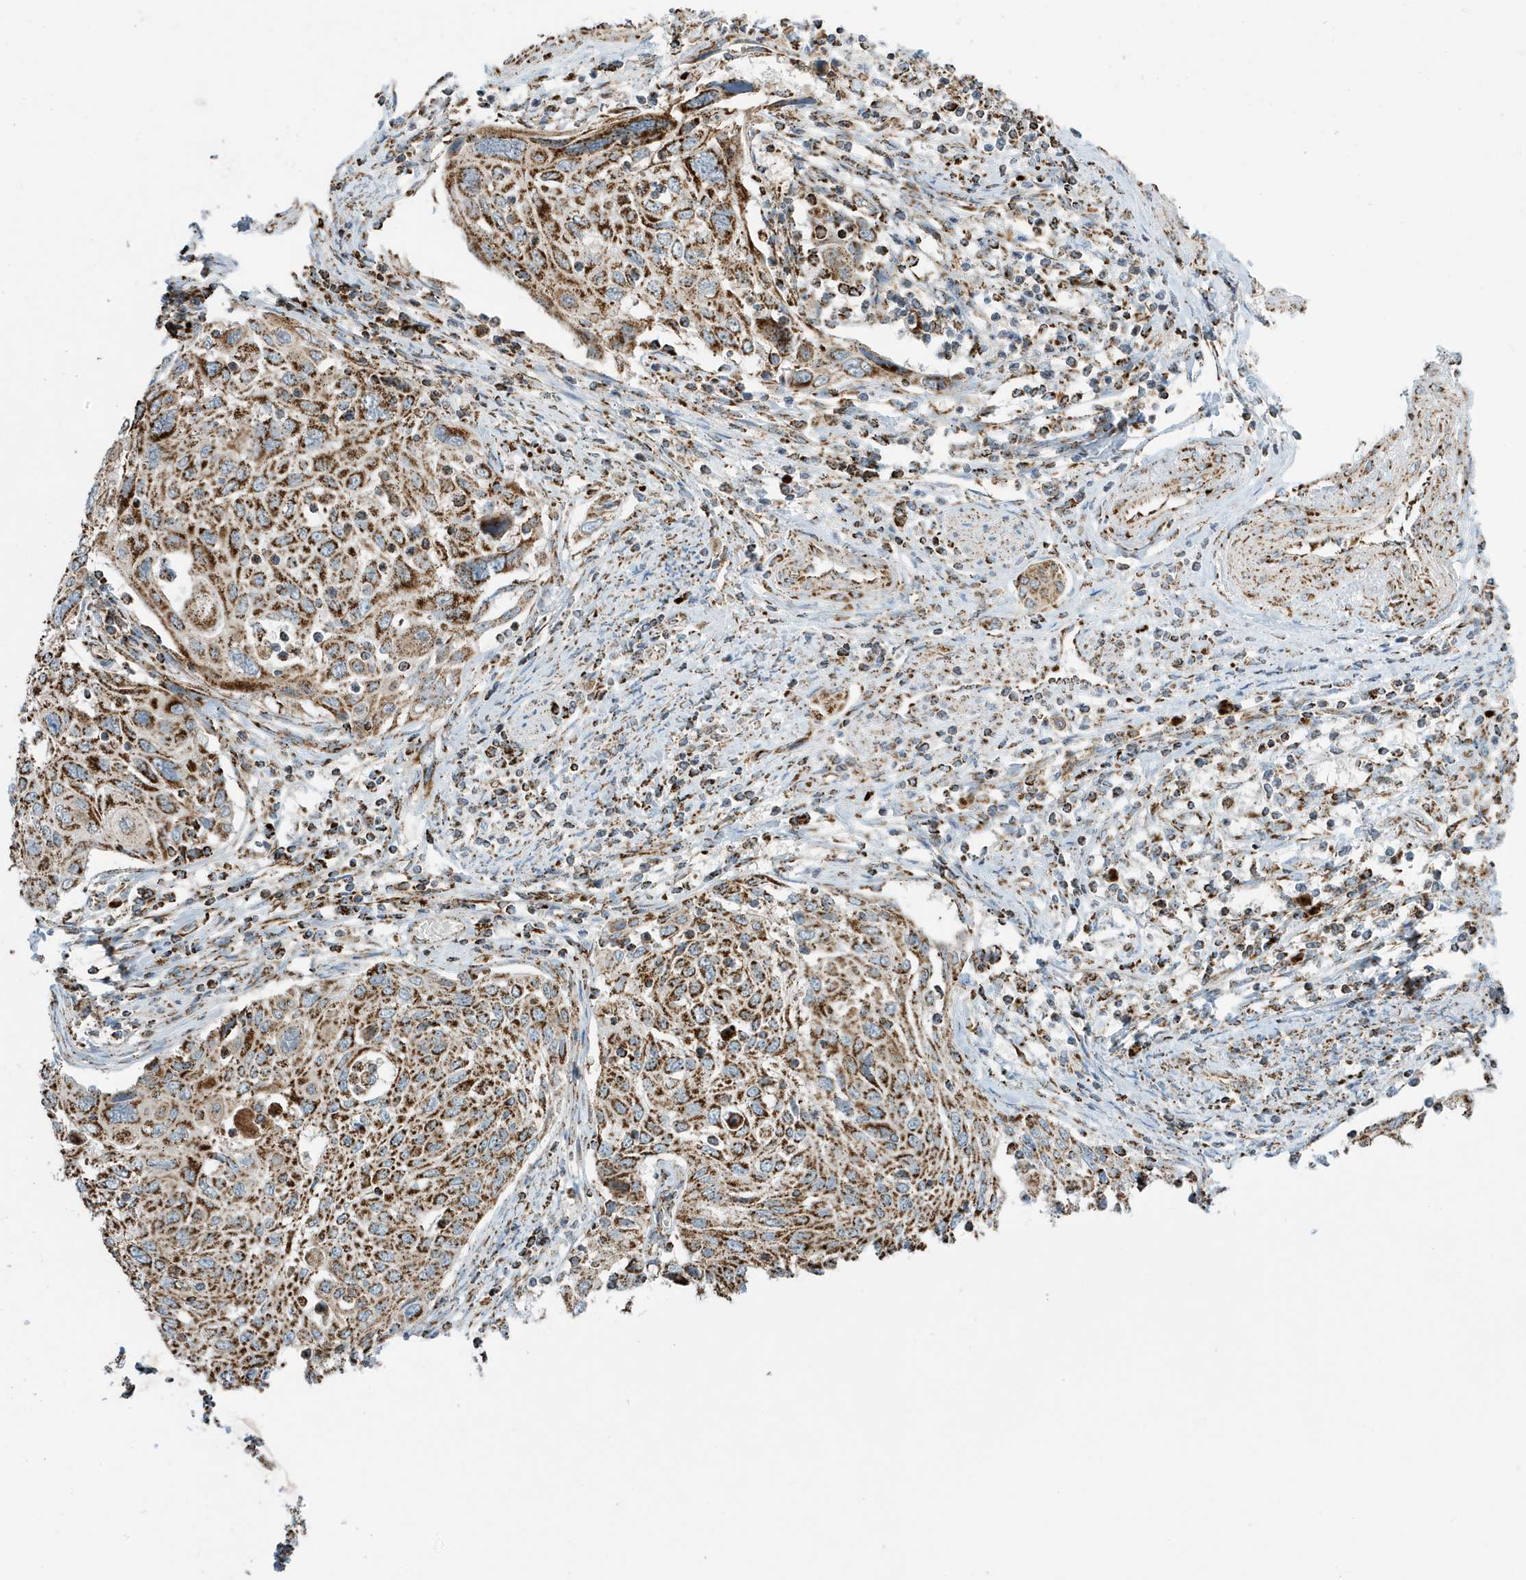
{"staining": {"intensity": "moderate", "quantity": ">75%", "location": "cytoplasmic/membranous"}, "tissue": "cervical cancer", "cell_type": "Tumor cells", "image_type": "cancer", "snomed": [{"axis": "morphology", "description": "Squamous cell carcinoma, NOS"}, {"axis": "topography", "description": "Cervix"}], "caption": "Protein analysis of cervical cancer tissue exhibits moderate cytoplasmic/membranous staining in approximately >75% of tumor cells.", "gene": "ATP5ME", "patient": {"sex": "female", "age": 70}}